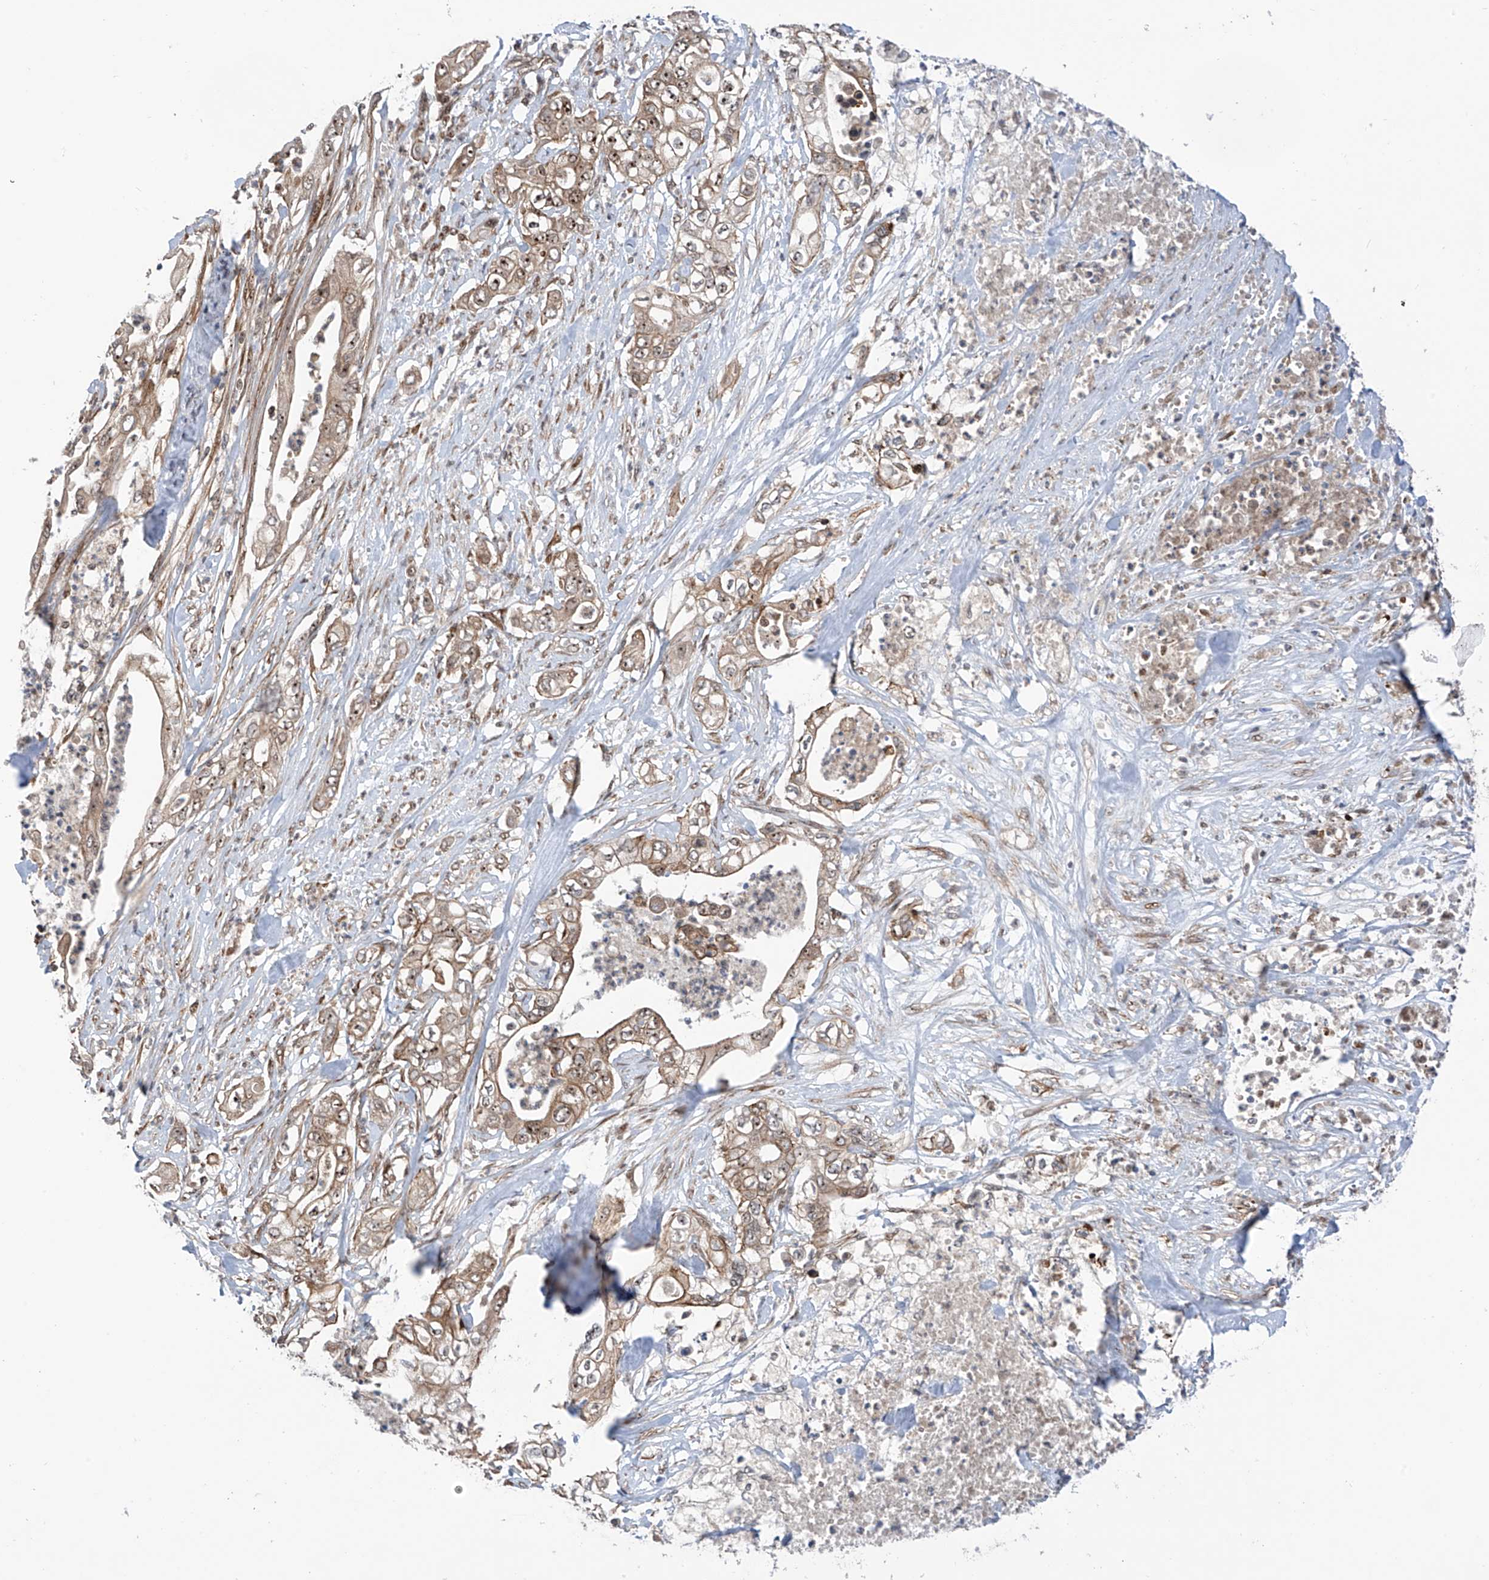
{"staining": {"intensity": "moderate", "quantity": ">75%", "location": "cytoplasmic/membranous,nuclear"}, "tissue": "pancreatic cancer", "cell_type": "Tumor cells", "image_type": "cancer", "snomed": [{"axis": "morphology", "description": "Adenocarcinoma, NOS"}, {"axis": "topography", "description": "Pancreas"}], "caption": "Immunohistochemical staining of pancreatic cancer shows medium levels of moderate cytoplasmic/membranous and nuclear expression in approximately >75% of tumor cells.", "gene": "C1orf131", "patient": {"sex": "female", "age": 78}}